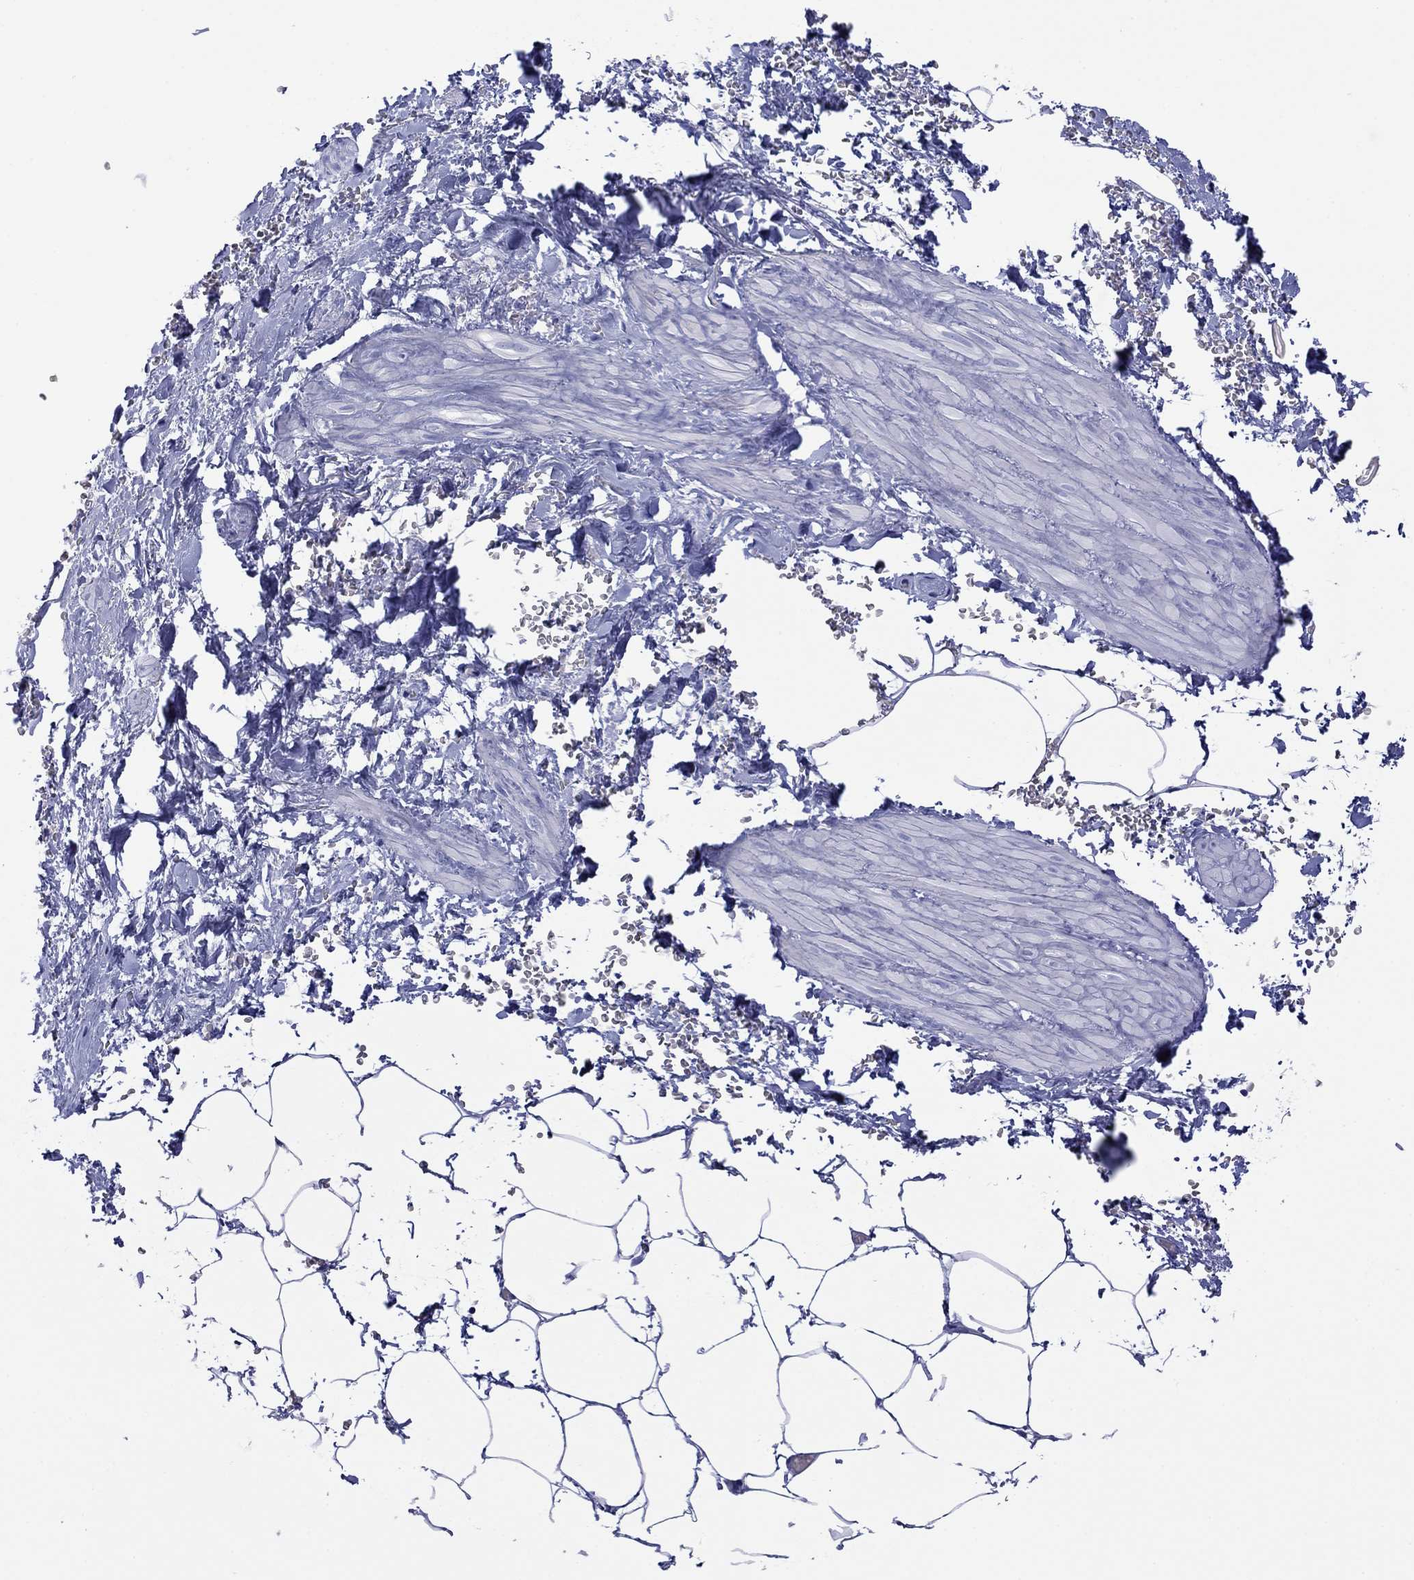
{"staining": {"intensity": "negative", "quantity": "none", "location": "none"}, "tissue": "adipose tissue", "cell_type": "Adipocytes", "image_type": "normal", "snomed": [{"axis": "morphology", "description": "Normal tissue, NOS"}, {"axis": "topography", "description": "Soft tissue"}, {"axis": "topography", "description": "Adipose tissue"}, {"axis": "topography", "description": "Vascular tissue"}, {"axis": "topography", "description": "Peripheral nerve tissue"}], "caption": "This is a histopathology image of immunohistochemistry (IHC) staining of benign adipose tissue, which shows no staining in adipocytes.", "gene": "MLANA", "patient": {"sex": "male", "age": 68}}